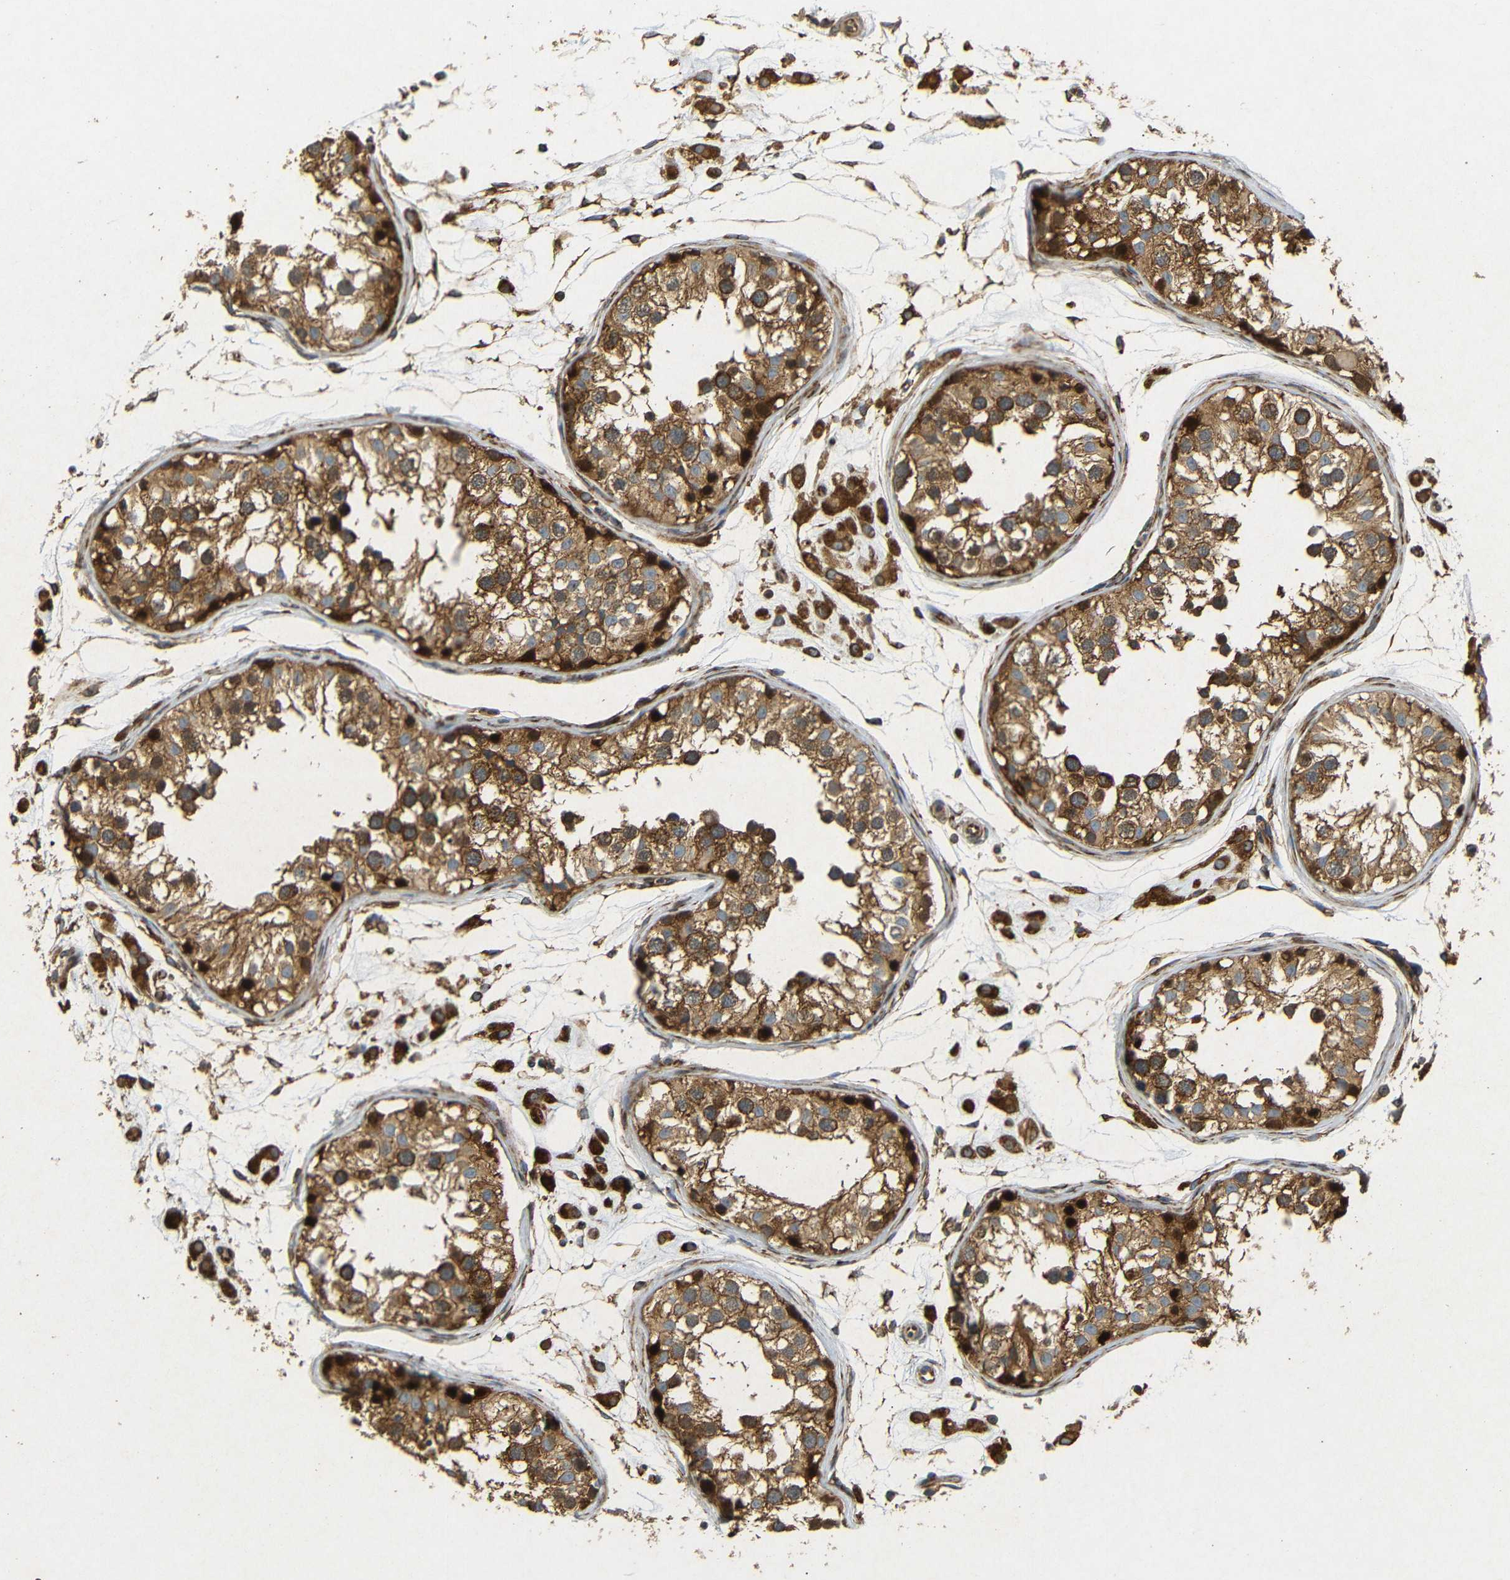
{"staining": {"intensity": "strong", "quantity": ">75%", "location": "cytoplasmic/membranous"}, "tissue": "testis", "cell_type": "Cells in seminiferous ducts", "image_type": "normal", "snomed": [{"axis": "morphology", "description": "Normal tissue, NOS"}, {"axis": "morphology", "description": "Adenocarcinoma, metastatic, NOS"}, {"axis": "topography", "description": "Testis"}], "caption": "Immunohistochemical staining of normal human testis demonstrates >75% levels of strong cytoplasmic/membranous protein expression in approximately >75% of cells in seminiferous ducts.", "gene": "BTF3", "patient": {"sex": "male", "age": 26}}